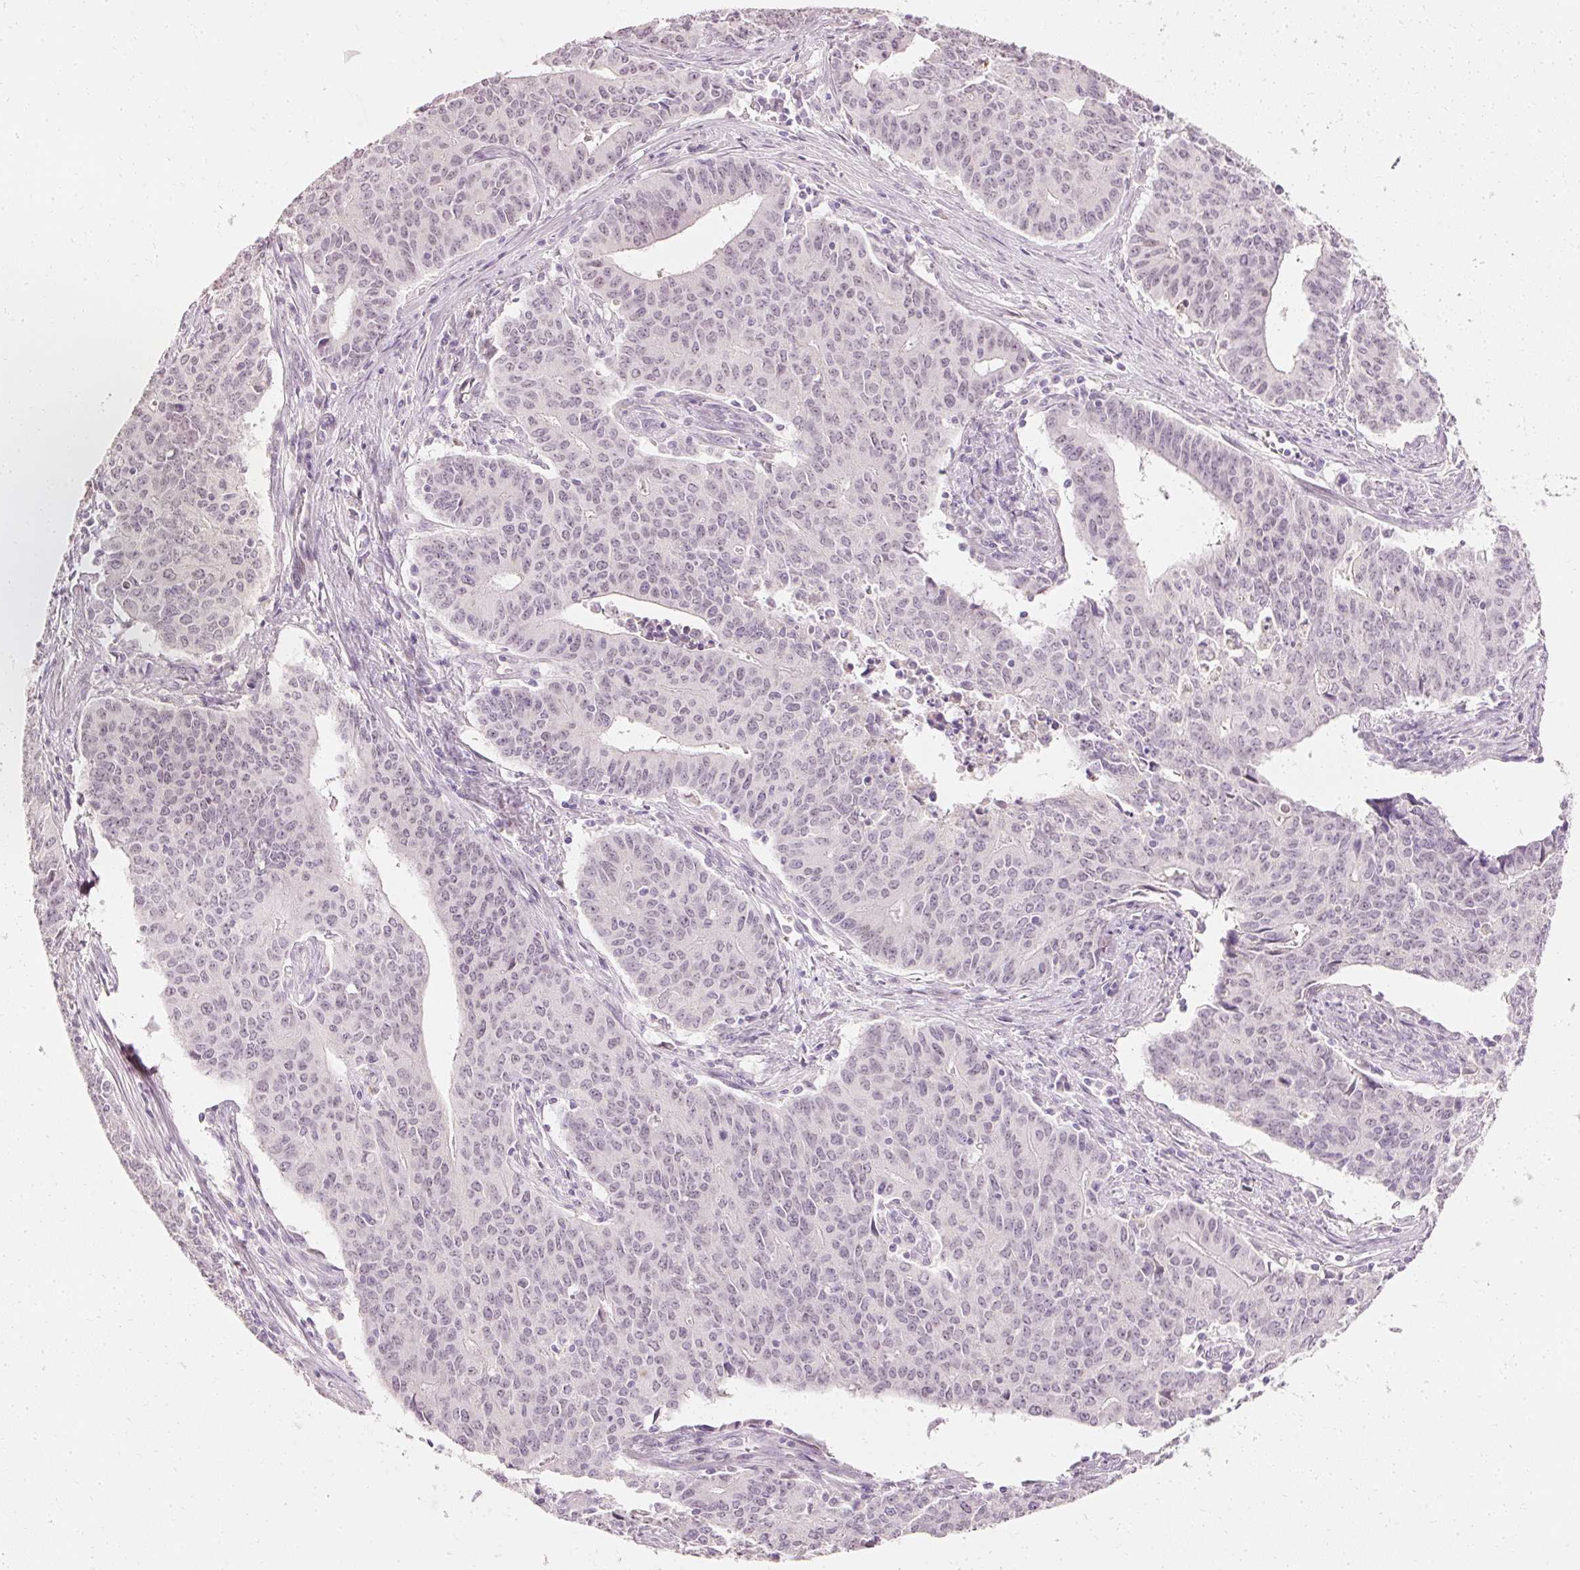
{"staining": {"intensity": "weak", "quantity": "<25%", "location": "nuclear"}, "tissue": "endometrial cancer", "cell_type": "Tumor cells", "image_type": "cancer", "snomed": [{"axis": "morphology", "description": "Adenocarcinoma, NOS"}, {"axis": "topography", "description": "Endometrium"}], "caption": "IHC image of human endometrial cancer (adenocarcinoma) stained for a protein (brown), which reveals no positivity in tumor cells. (IHC, brightfield microscopy, high magnification).", "gene": "ELAVL3", "patient": {"sex": "female", "age": 59}}